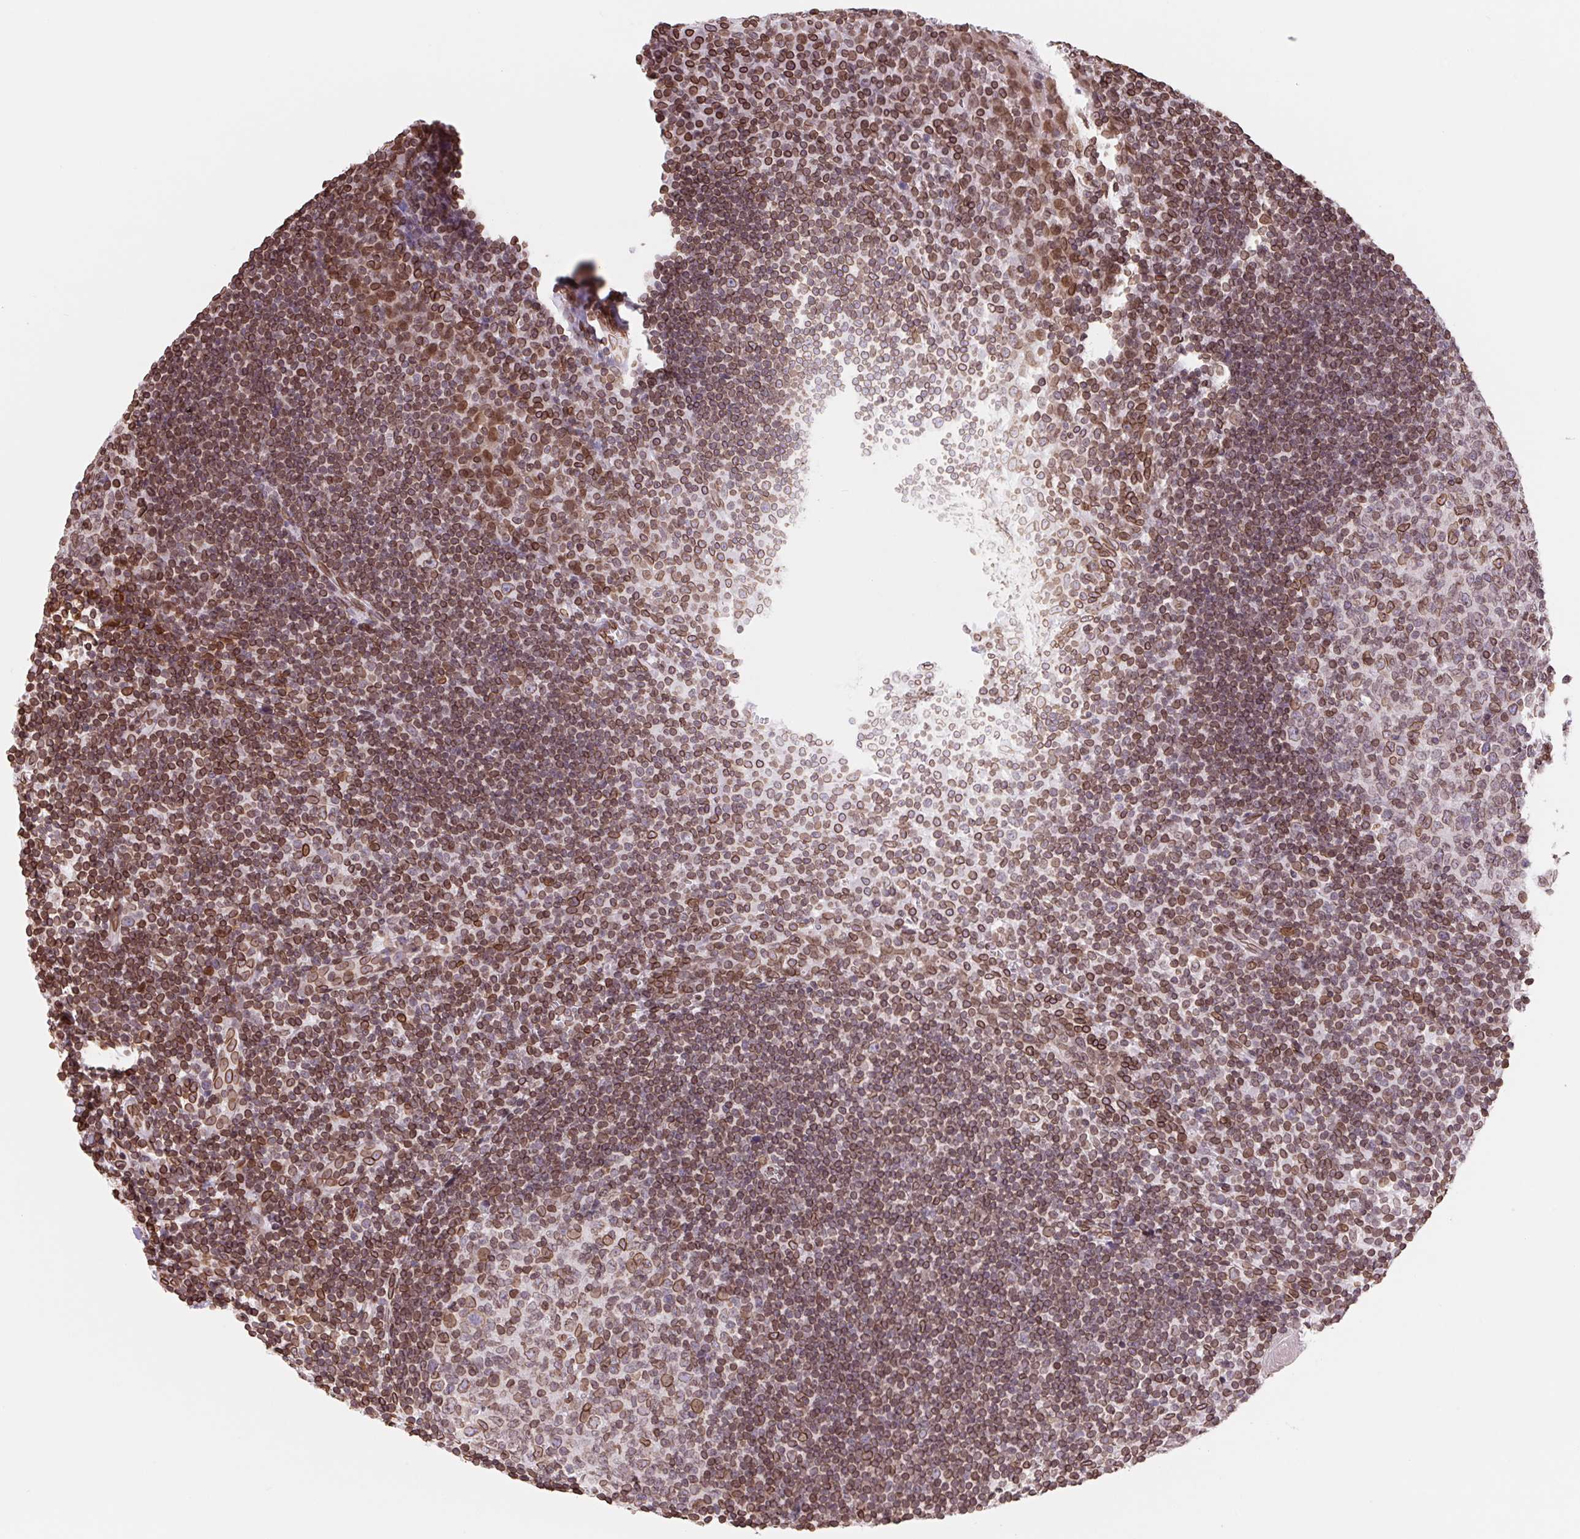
{"staining": {"intensity": "moderate", "quantity": ">75%", "location": "cytoplasmic/membranous,nuclear"}, "tissue": "tonsil", "cell_type": "Germinal center cells", "image_type": "normal", "snomed": [{"axis": "morphology", "description": "Normal tissue, NOS"}, {"axis": "topography", "description": "Tonsil"}], "caption": "Tonsil stained for a protein exhibits moderate cytoplasmic/membranous,nuclear positivity in germinal center cells. The protein is stained brown, and the nuclei are stained in blue (DAB IHC with brightfield microscopy, high magnification).", "gene": "LMNB2", "patient": {"sex": "male", "age": 27}}